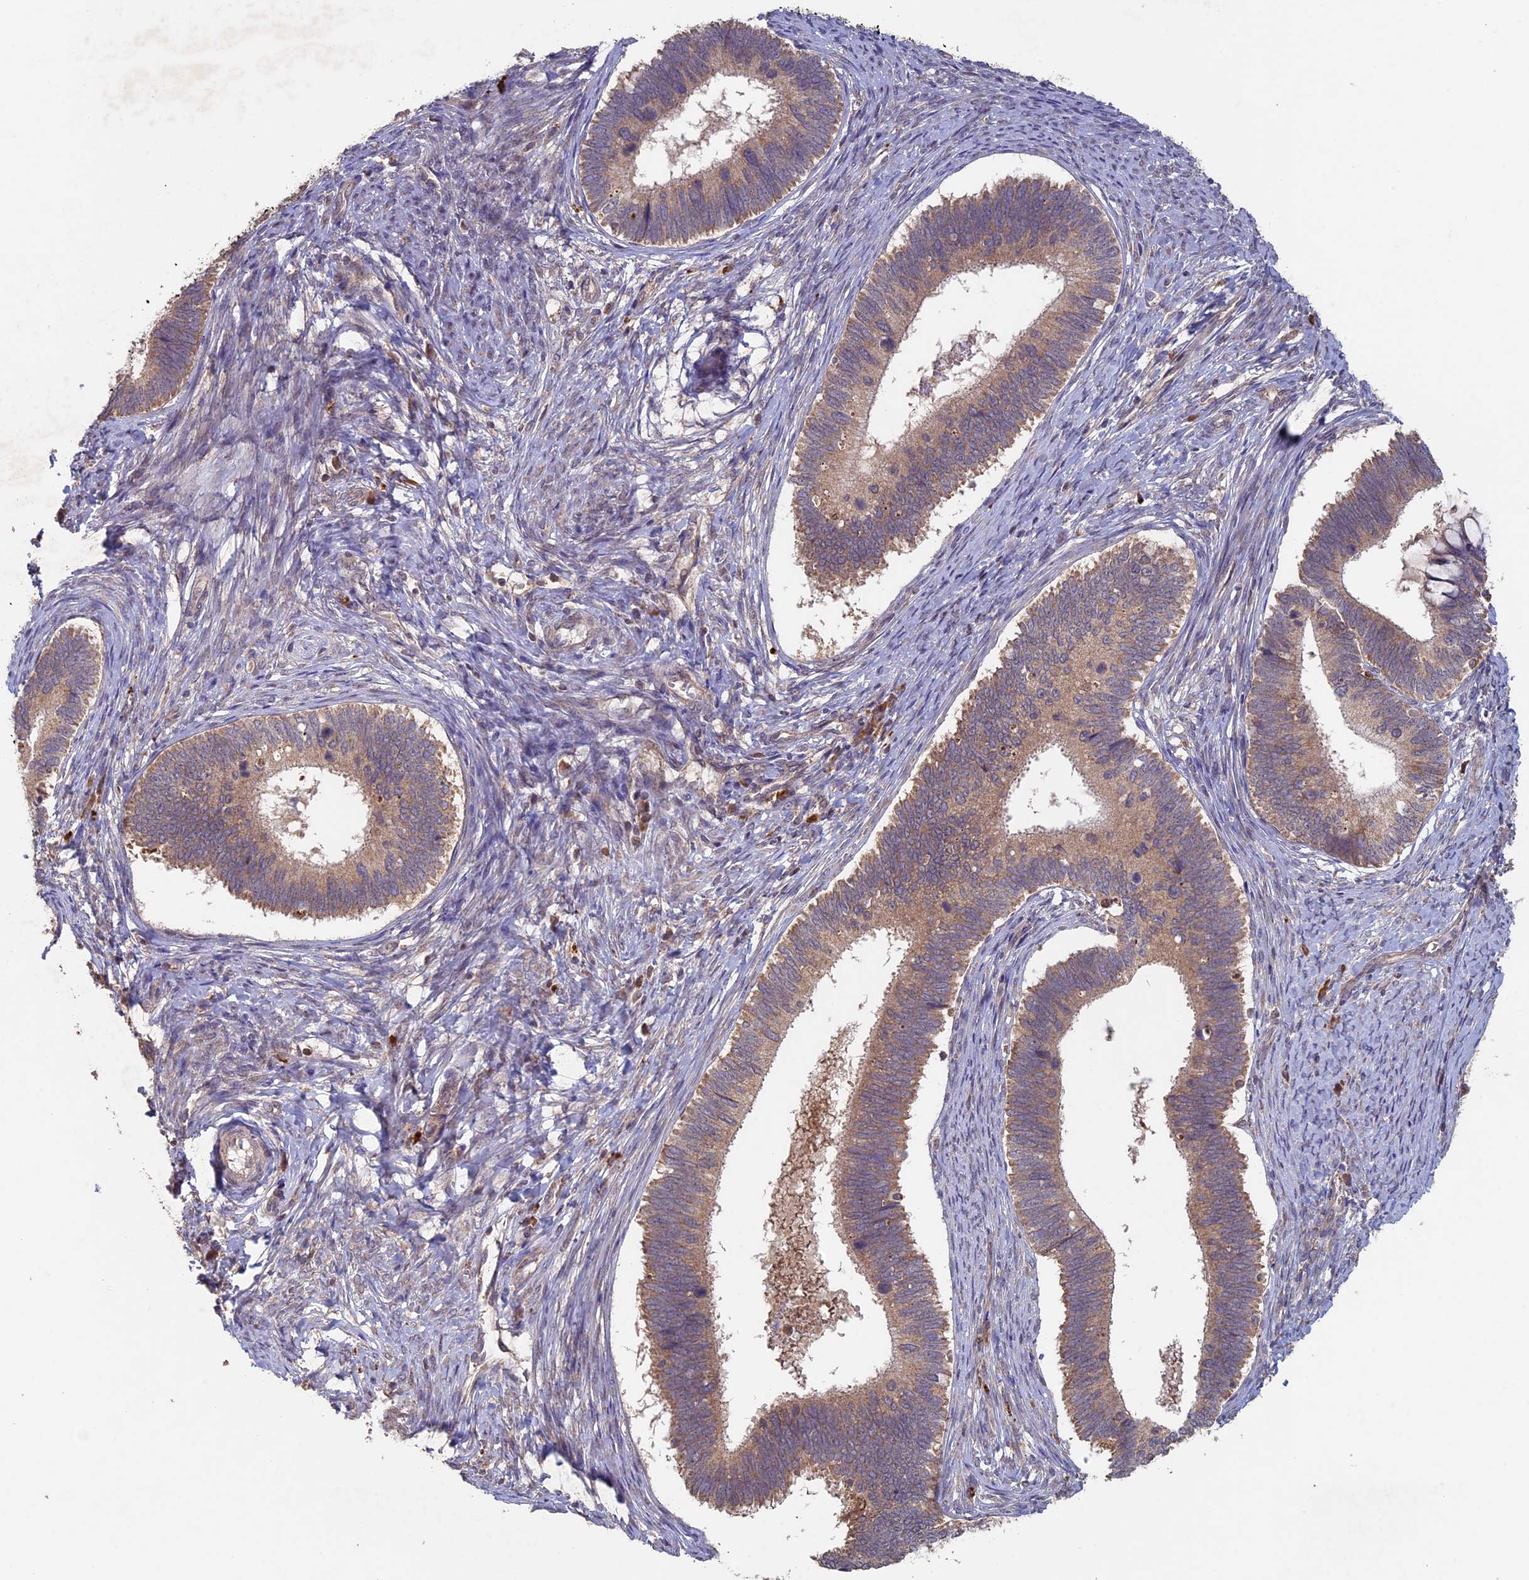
{"staining": {"intensity": "moderate", "quantity": ">75%", "location": "cytoplasmic/membranous"}, "tissue": "cervical cancer", "cell_type": "Tumor cells", "image_type": "cancer", "snomed": [{"axis": "morphology", "description": "Adenocarcinoma, NOS"}, {"axis": "topography", "description": "Cervix"}], "caption": "A brown stain highlights moderate cytoplasmic/membranous positivity of a protein in human adenocarcinoma (cervical) tumor cells. The protein of interest is shown in brown color, while the nuclei are stained blue.", "gene": "RCCD1", "patient": {"sex": "female", "age": 42}}